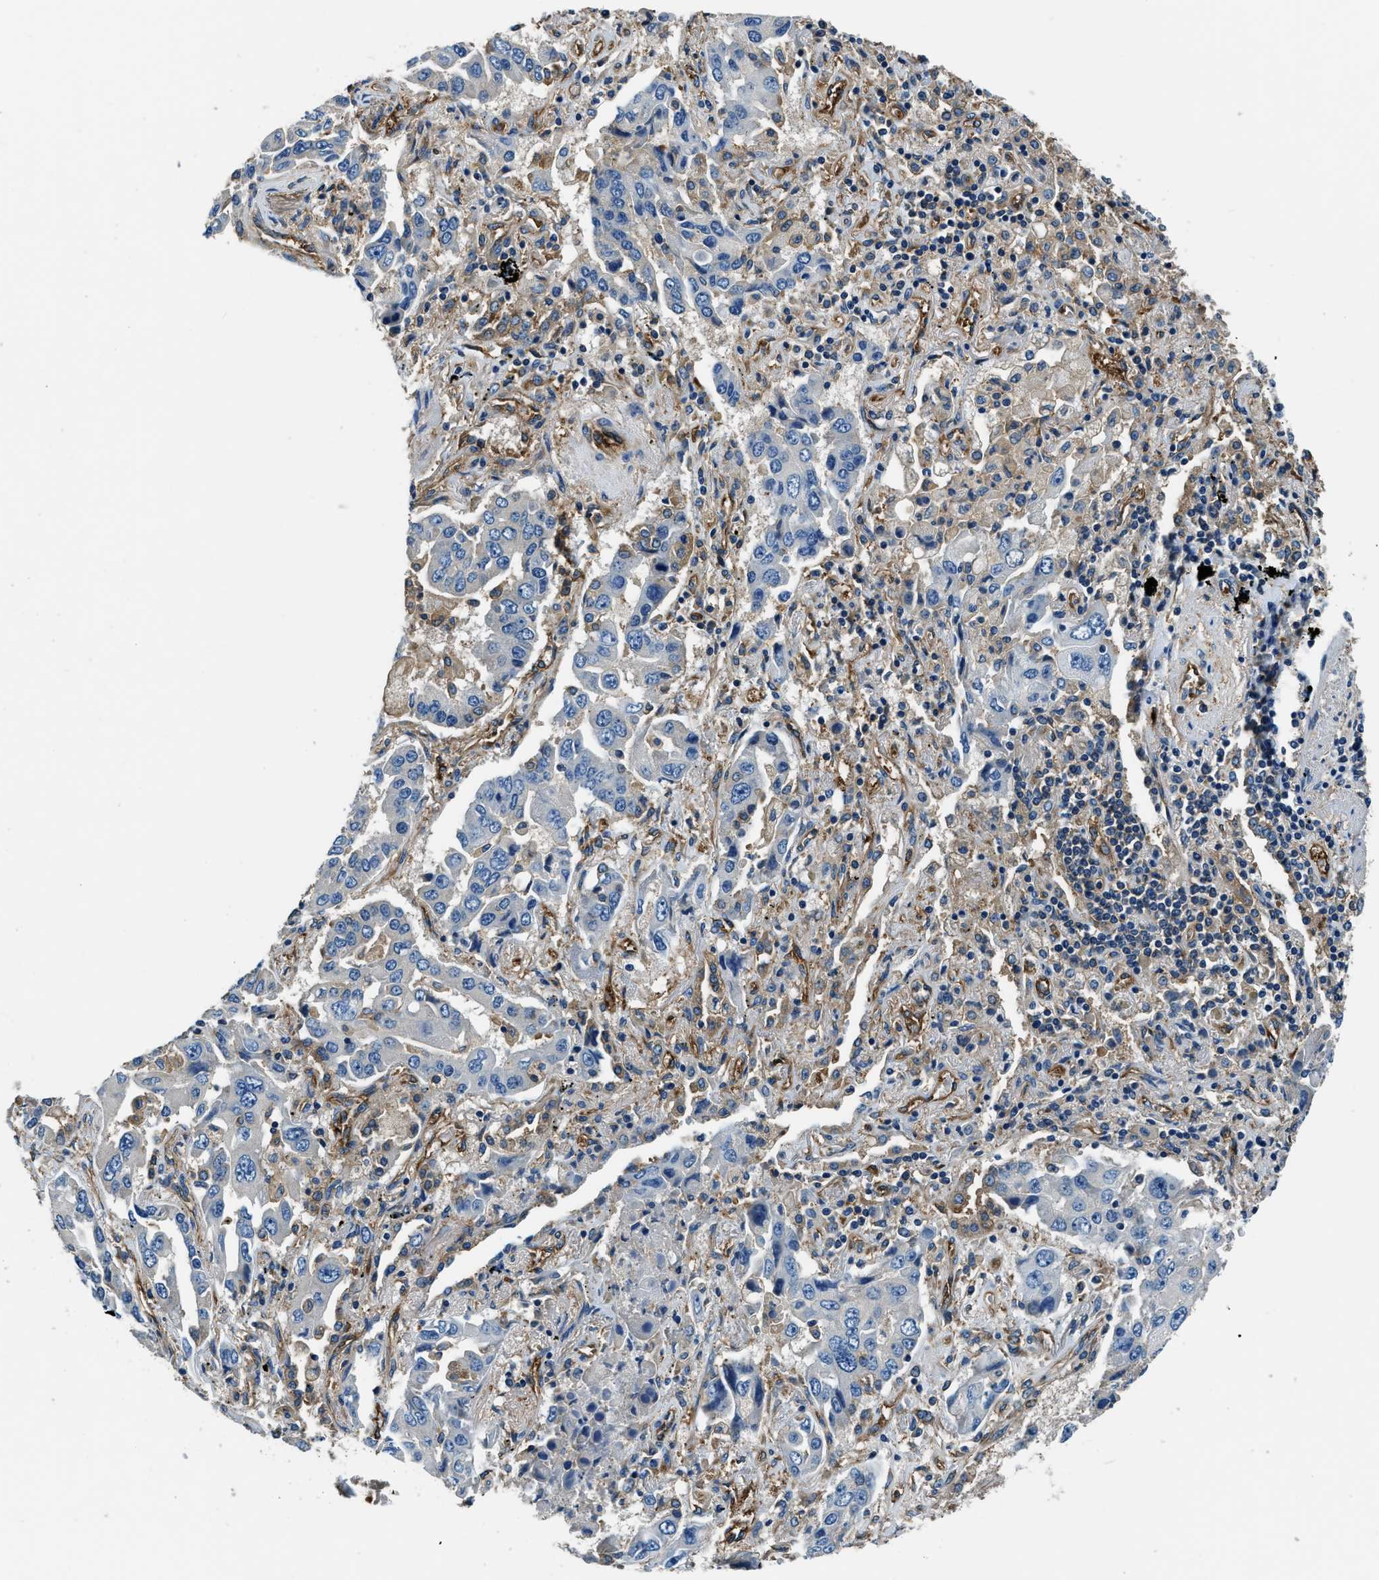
{"staining": {"intensity": "negative", "quantity": "none", "location": "none"}, "tissue": "lung cancer", "cell_type": "Tumor cells", "image_type": "cancer", "snomed": [{"axis": "morphology", "description": "Adenocarcinoma, NOS"}, {"axis": "topography", "description": "Lung"}], "caption": "Tumor cells show no significant expression in lung cancer. (DAB immunohistochemistry, high magnification).", "gene": "EEA1", "patient": {"sex": "female", "age": 65}}